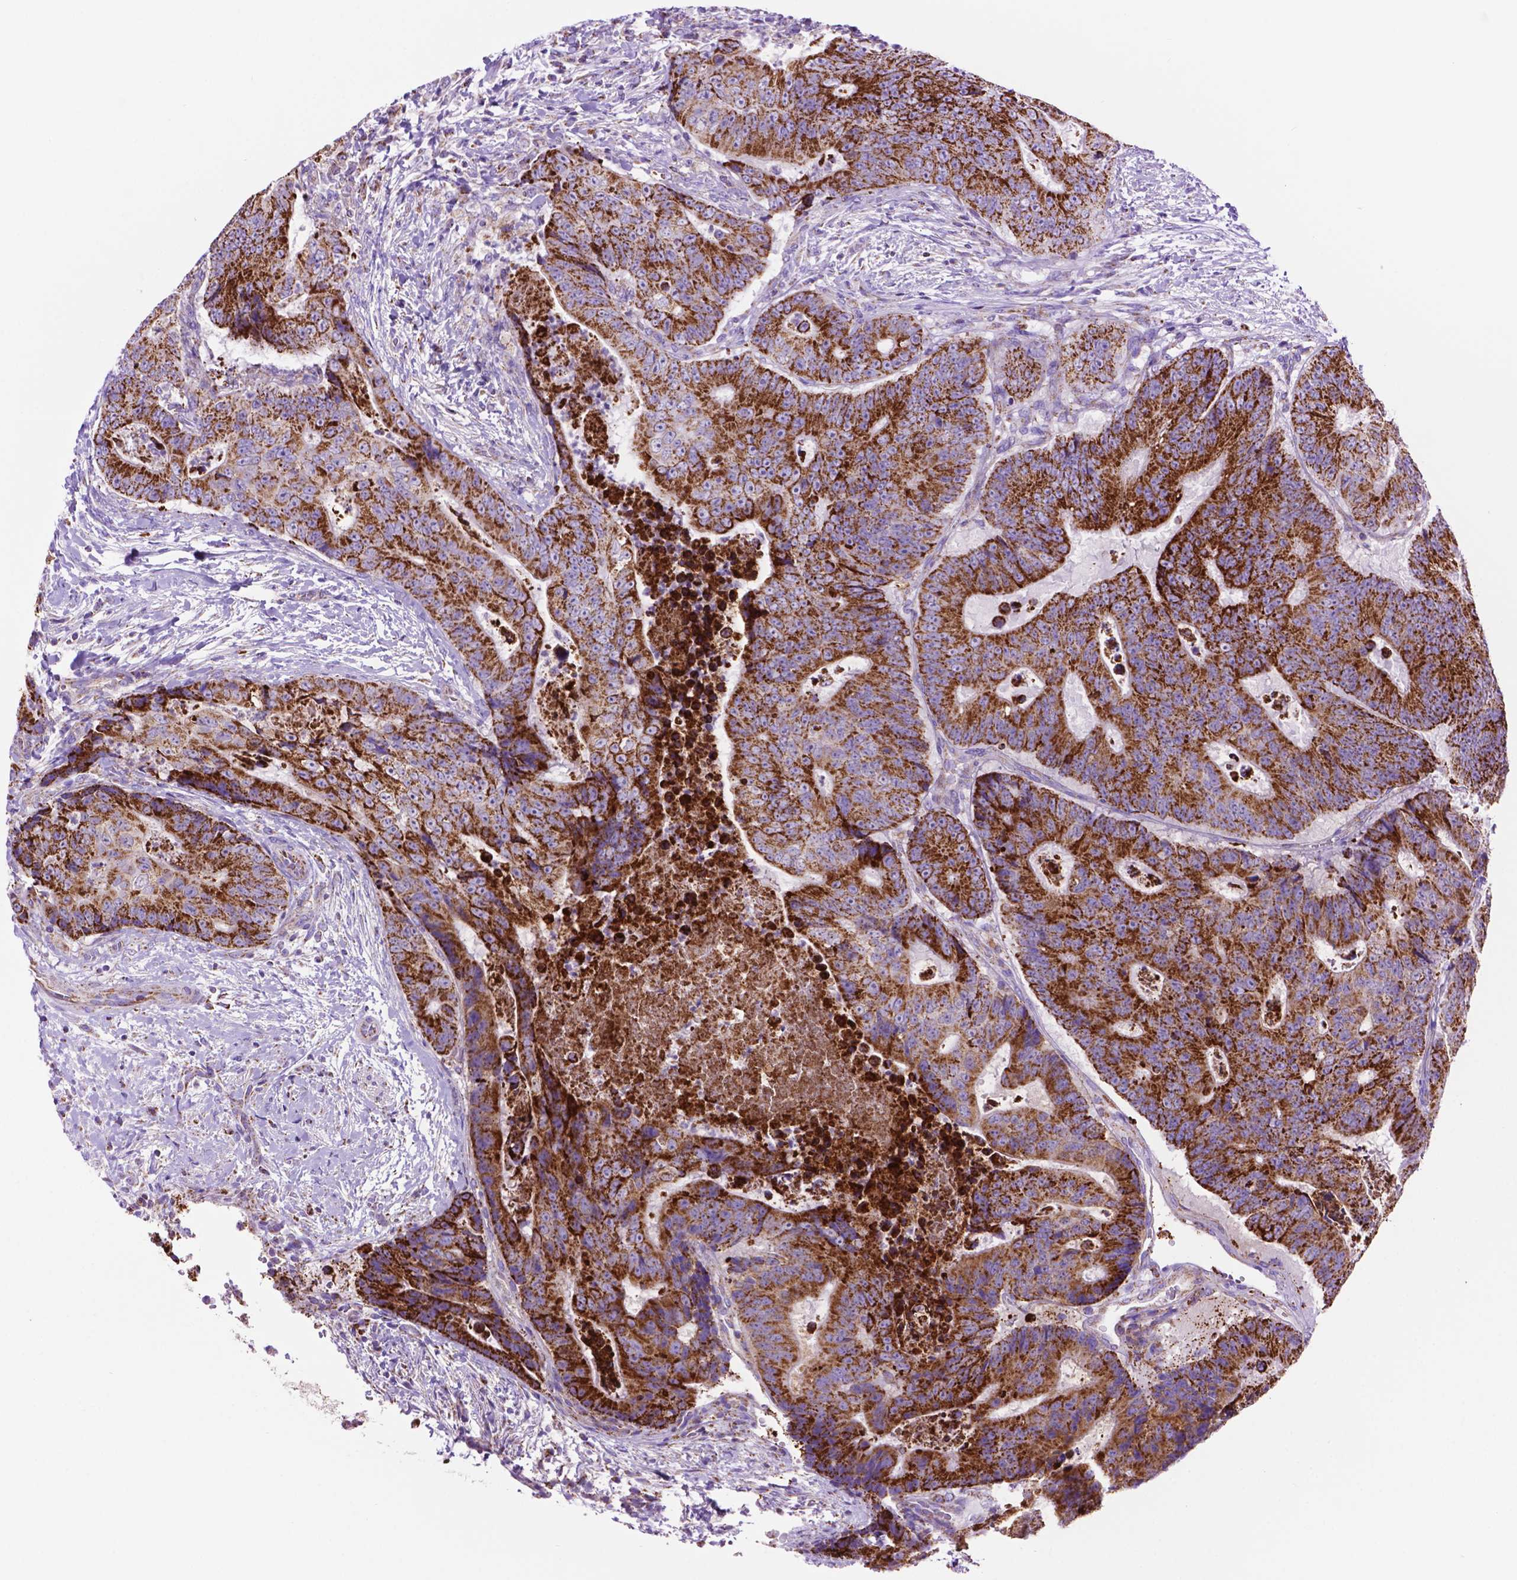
{"staining": {"intensity": "strong", "quantity": ">75%", "location": "cytoplasmic/membranous"}, "tissue": "colorectal cancer", "cell_type": "Tumor cells", "image_type": "cancer", "snomed": [{"axis": "morphology", "description": "Adenocarcinoma, NOS"}, {"axis": "topography", "description": "Colon"}], "caption": "Human adenocarcinoma (colorectal) stained with a protein marker displays strong staining in tumor cells.", "gene": "GDPD5", "patient": {"sex": "female", "age": 48}}